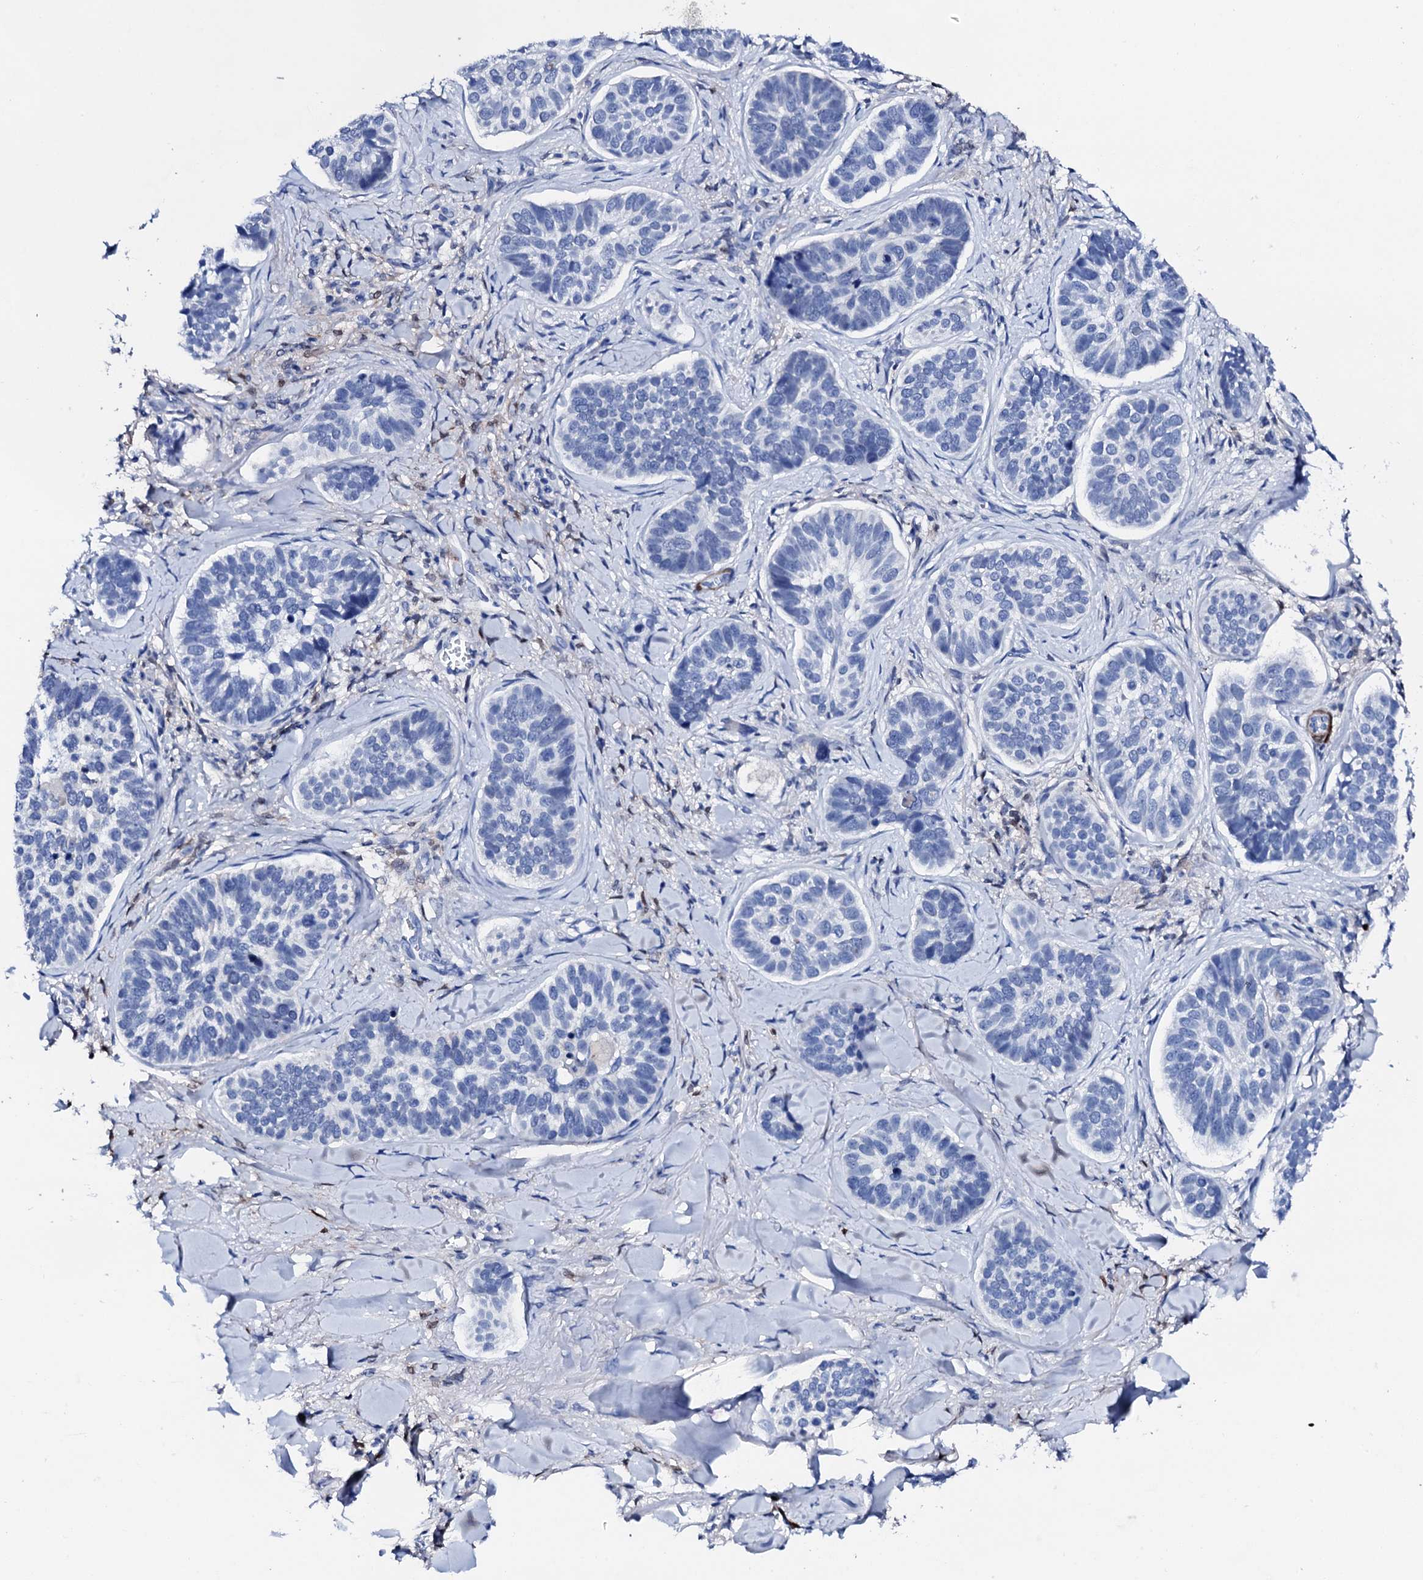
{"staining": {"intensity": "negative", "quantity": "none", "location": "none"}, "tissue": "skin cancer", "cell_type": "Tumor cells", "image_type": "cancer", "snomed": [{"axis": "morphology", "description": "Basal cell carcinoma"}, {"axis": "topography", "description": "Skin"}], "caption": "The immunohistochemistry (IHC) histopathology image has no significant staining in tumor cells of skin cancer tissue.", "gene": "NRIP2", "patient": {"sex": "male", "age": 62}}